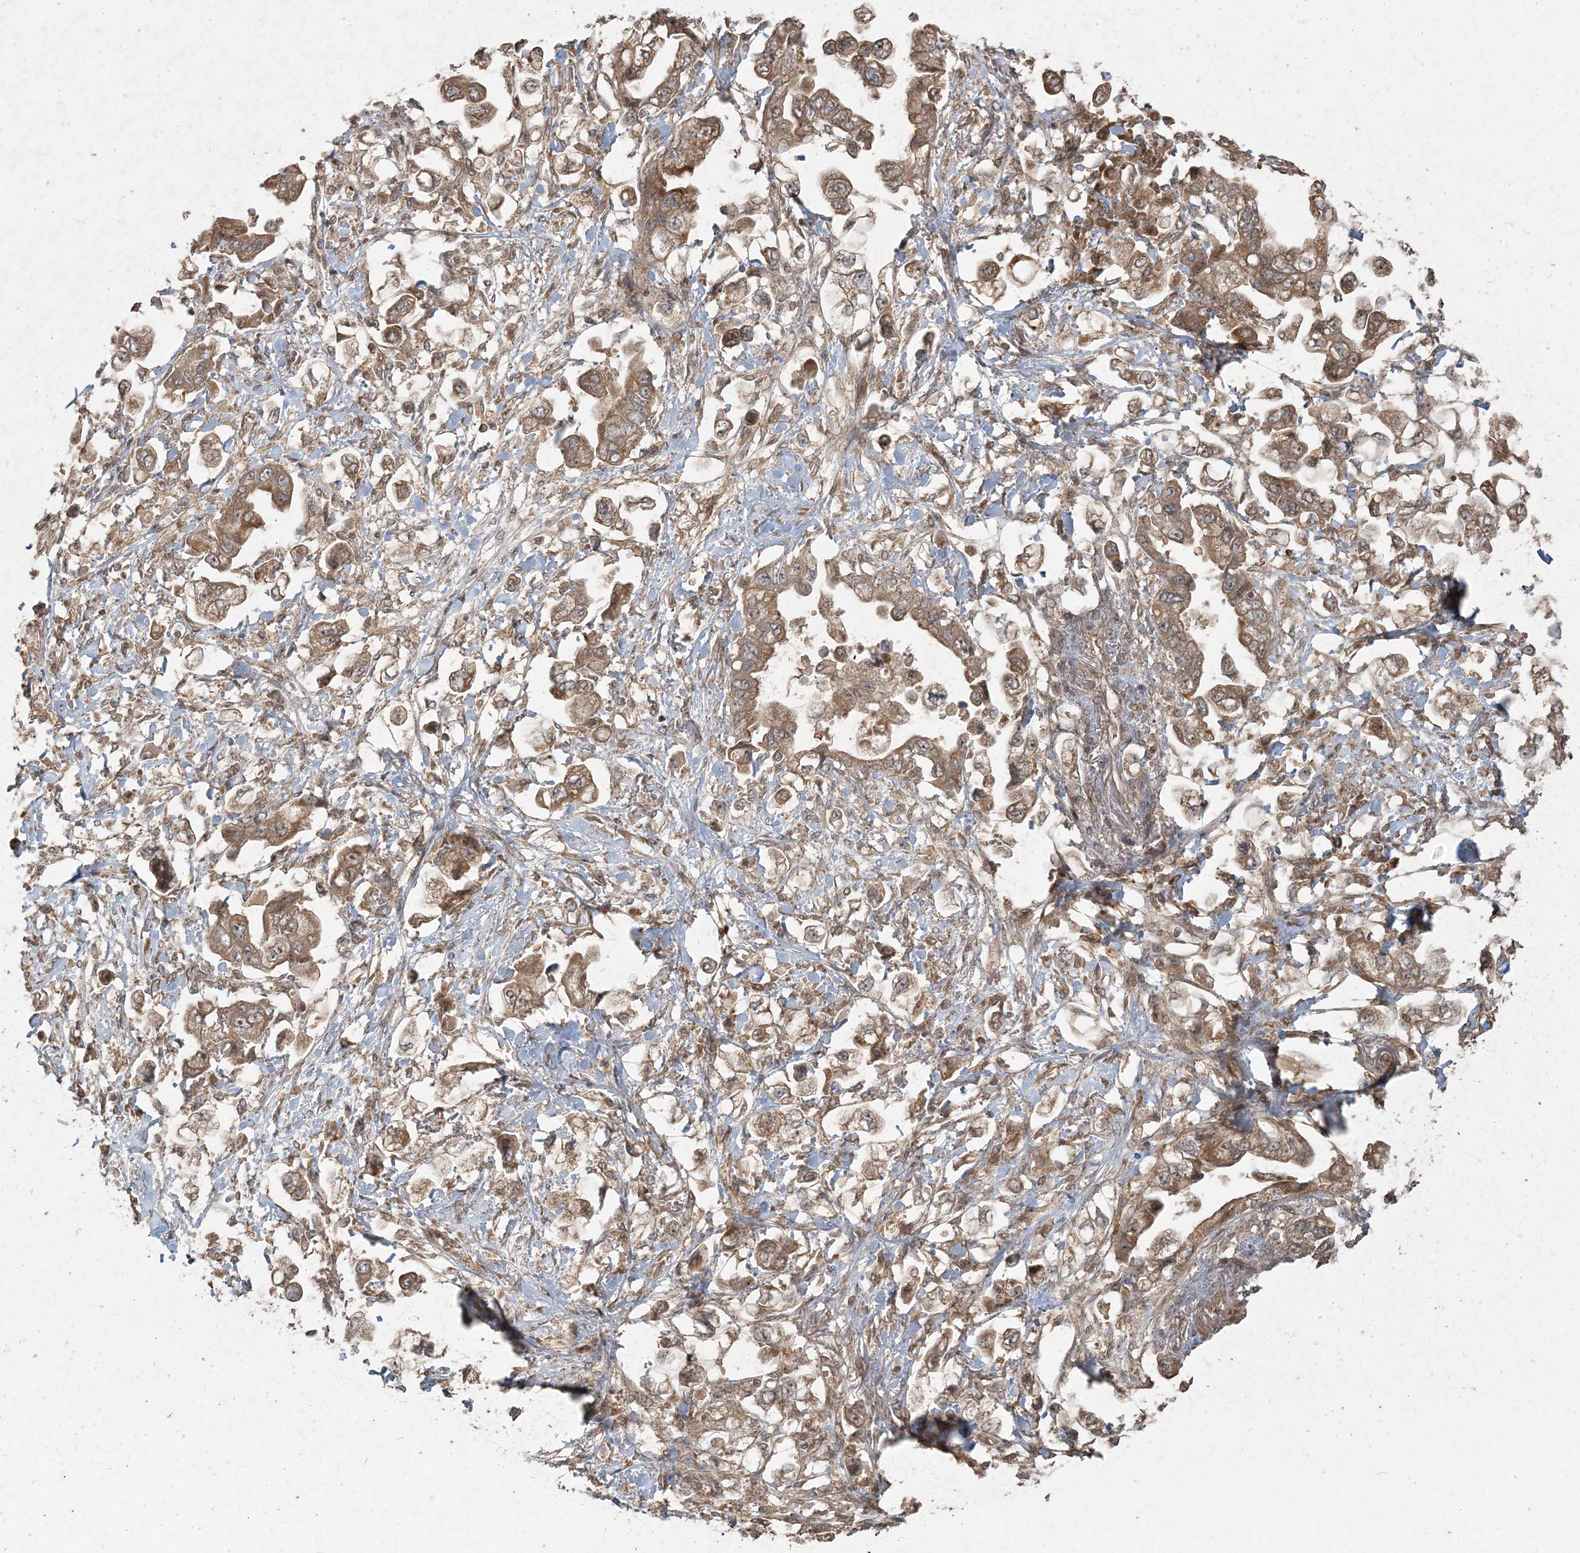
{"staining": {"intensity": "moderate", "quantity": ">75%", "location": "cytoplasmic/membranous"}, "tissue": "stomach cancer", "cell_type": "Tumor cells", "image_type": "cancer", "snomed": [{"axis": "morphology", "description": "Adenocarcinoma, NOS"}, {"axis": "topography", "description": "Stomach"}], "caption": "Adenocarcinoma (stomach) stained for a protein (brown) exhibits moderate cytoplasmic/membranous positive staining in approximately >75% of tumor cells.", "gene": "ANAPC16", "patient": {"sex": "male", "age": 62}}